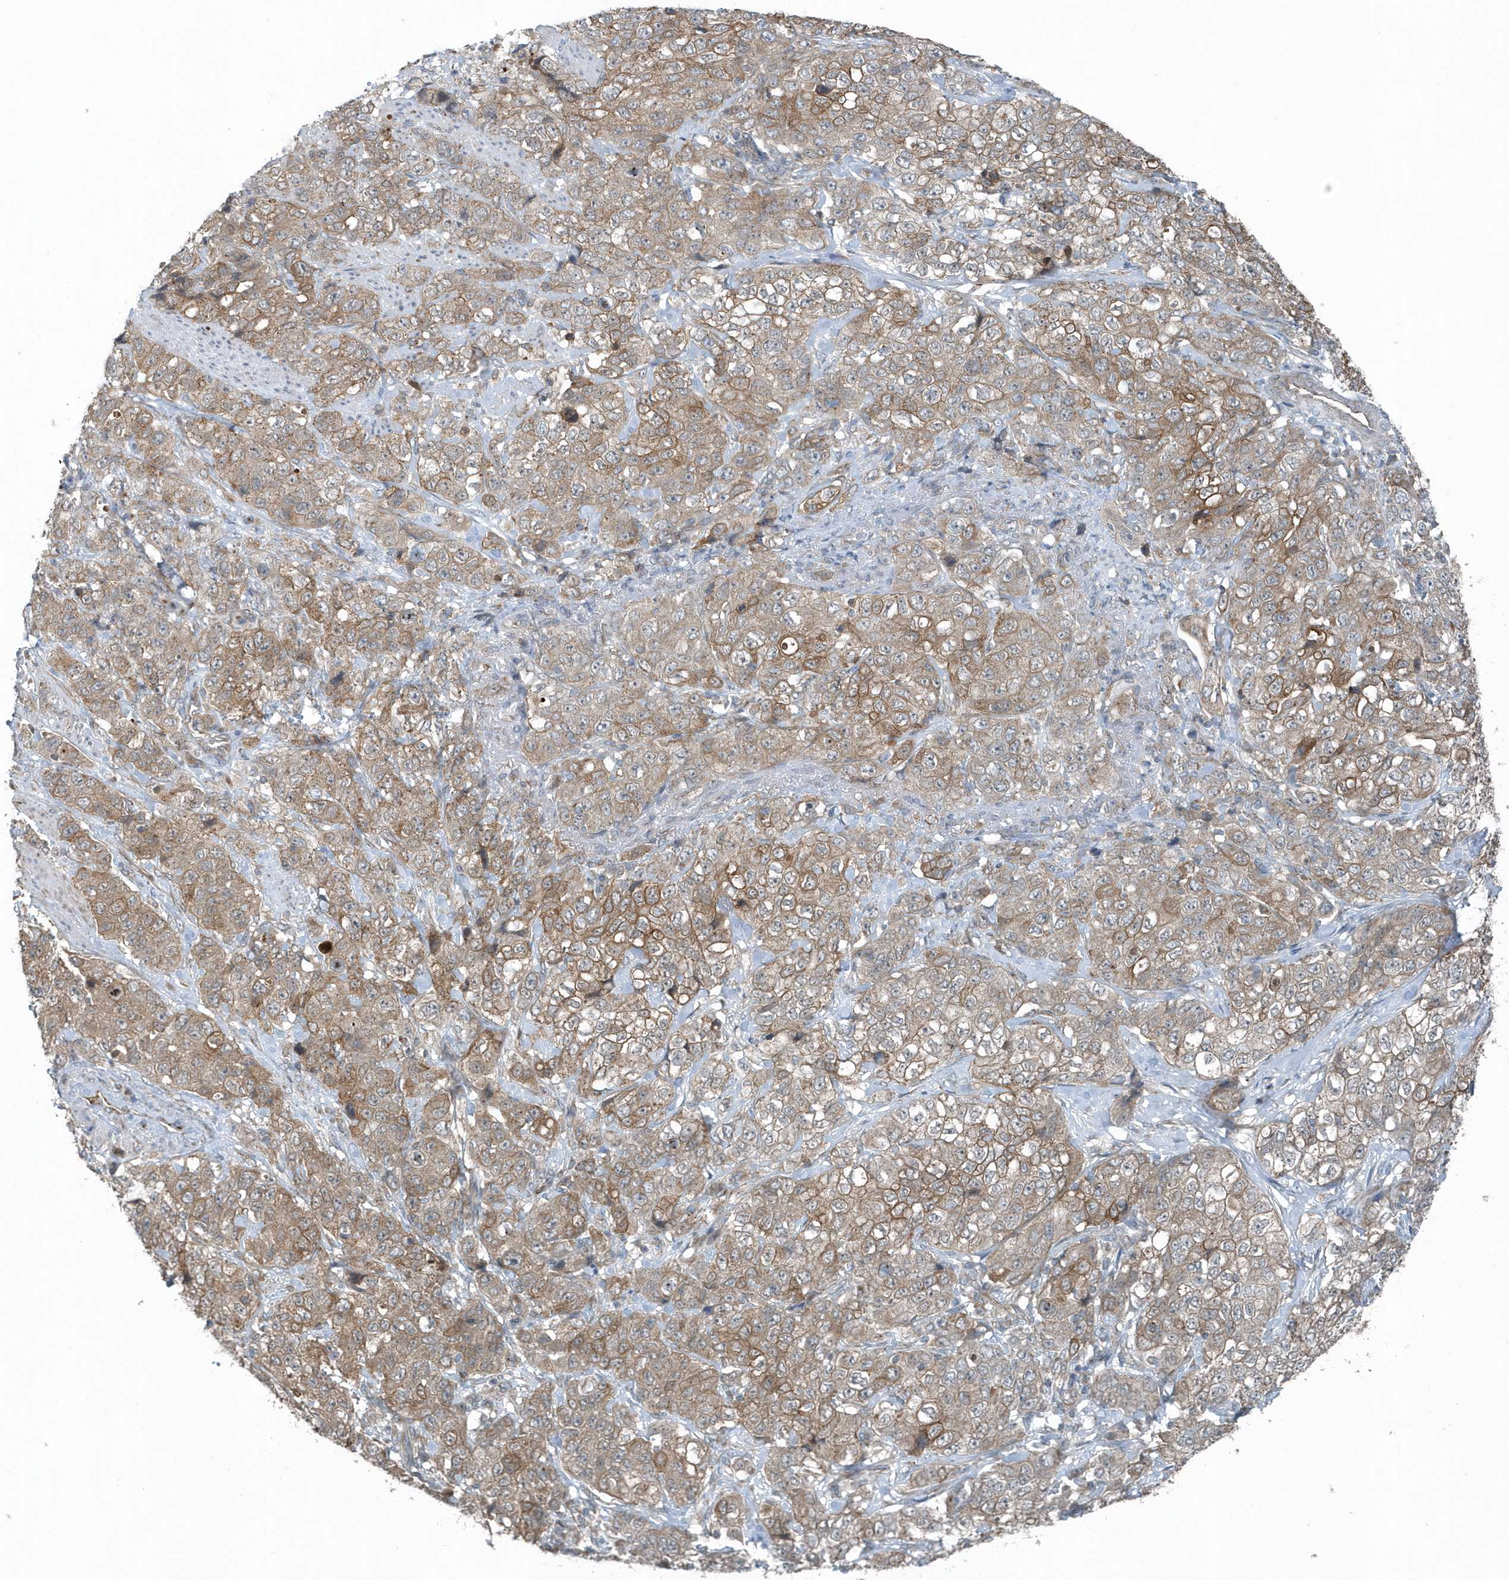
{"staining": {"intensity": "moderate", "quantity": "25%-75%", "location": "cytoplasmic/membranous"}, "tissue": "stomach cancer", "cell_type": "Tumor cells", "image_type": "cancer", "snomed": [{"axis": "morphology", "description": "Adenocarcinoma, NOS"}, {"axis": "topography", "description": "Stomach"}], "caption": "The micrograph displays immunohistochemical staining of adenocarcinoma (stomach). There is moderate cytoplasmic/membranous positivity is present in about 25%-75% of tumor cells.", "gene": "GCC2", "patient": {"sex": "male", "age": 48}}